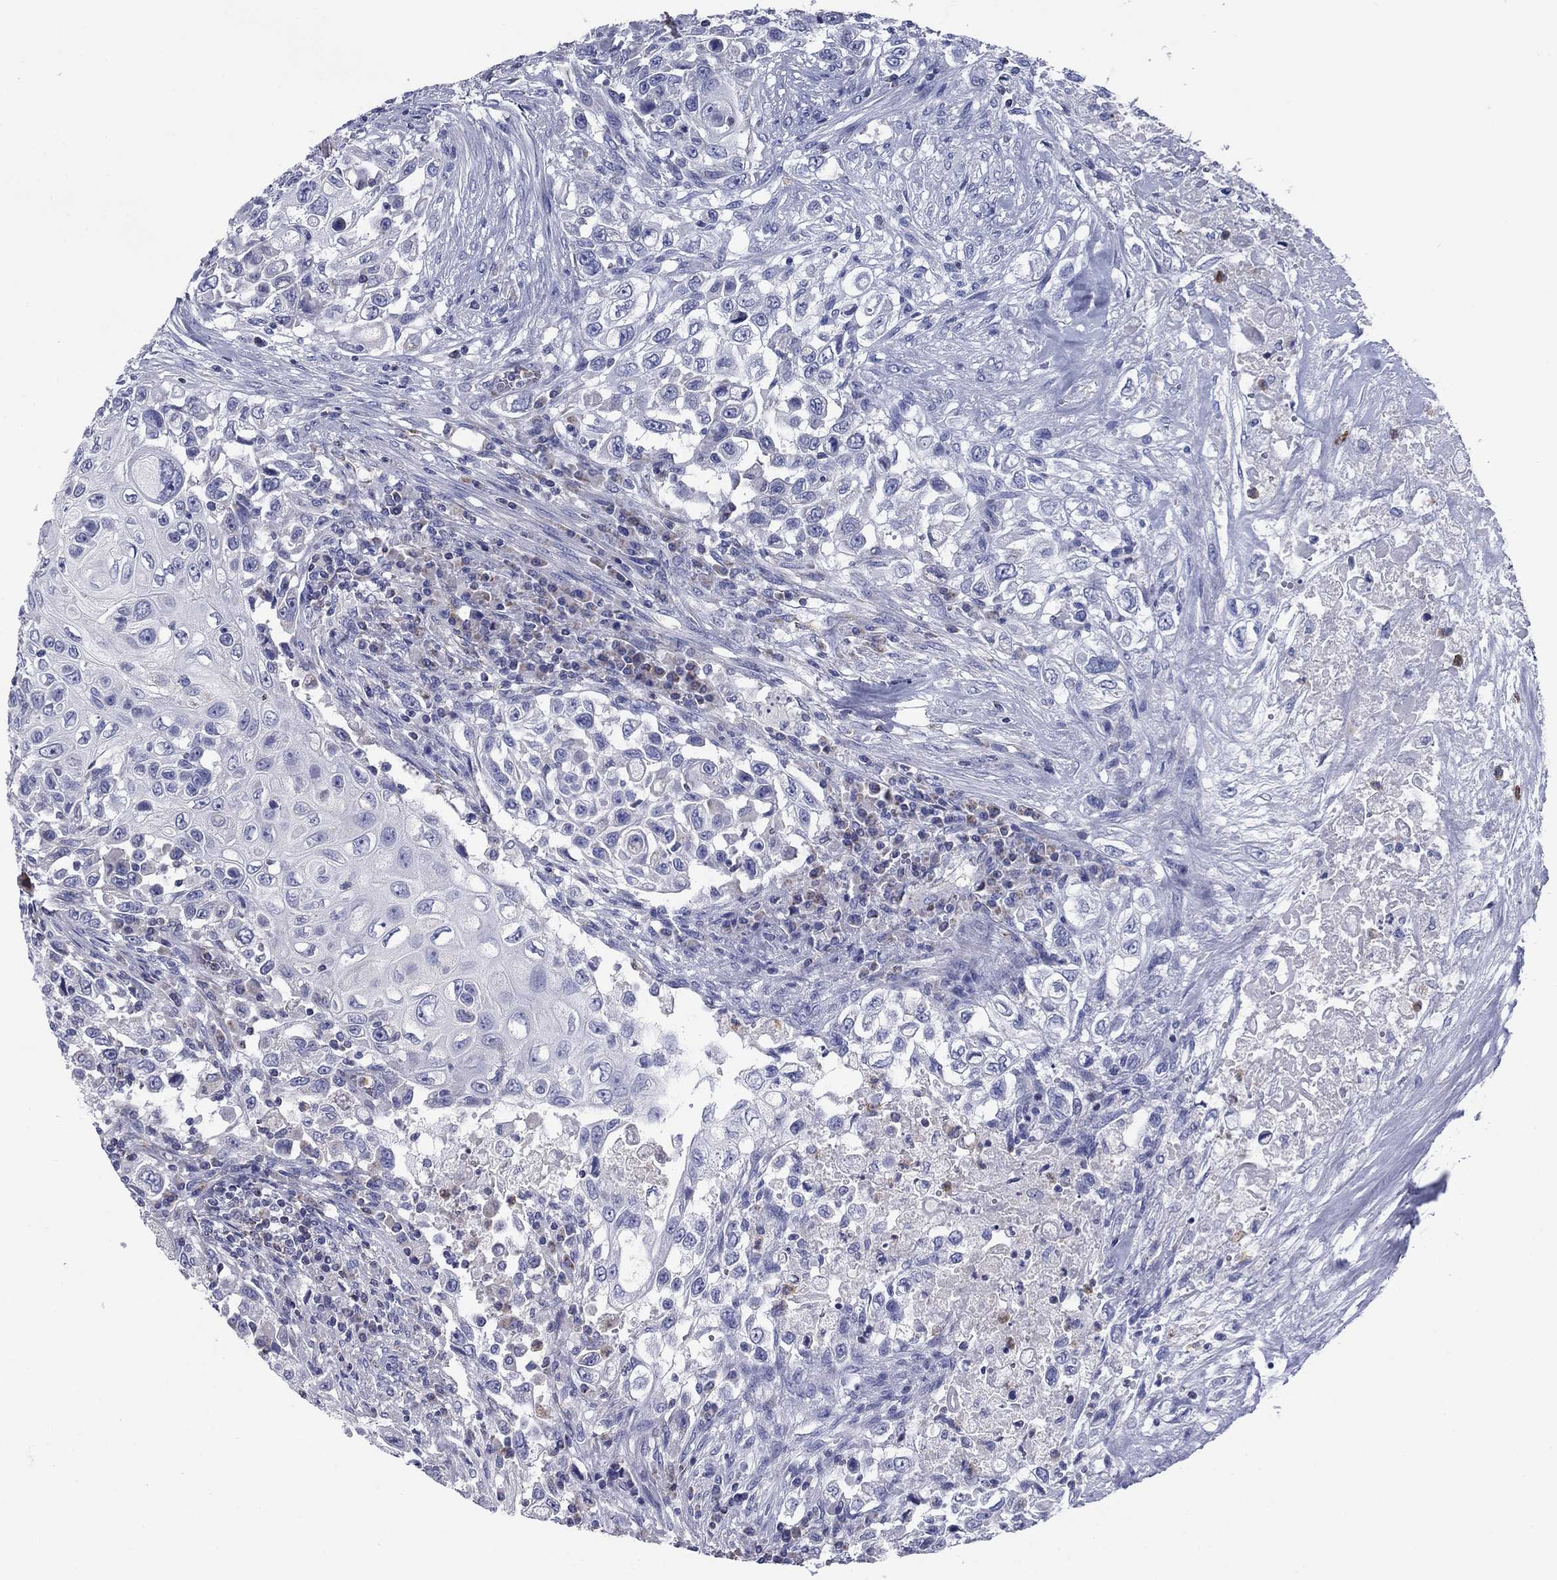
{"staining": {"intensity": "negative", "quantity": "none", "location": "none"}, "tissue": "urothelial cancer", "cell_type": "Tumor cells", "image_type": "cancer", "snomed": [{"axis": "morphology", "description": "Urothelial carcinoma, High grade"}, {"axis": "topography", "description": "Urinary bladder"}], "caption": "The histopathology image reveals no staining of tumor cells in urothelial cancer. (Immunohistochemistry (ihc), brightfield microscopy, high magnification).", "gene": "NDUFA4L2", "patient": {"sex": "female", "age": 56}}